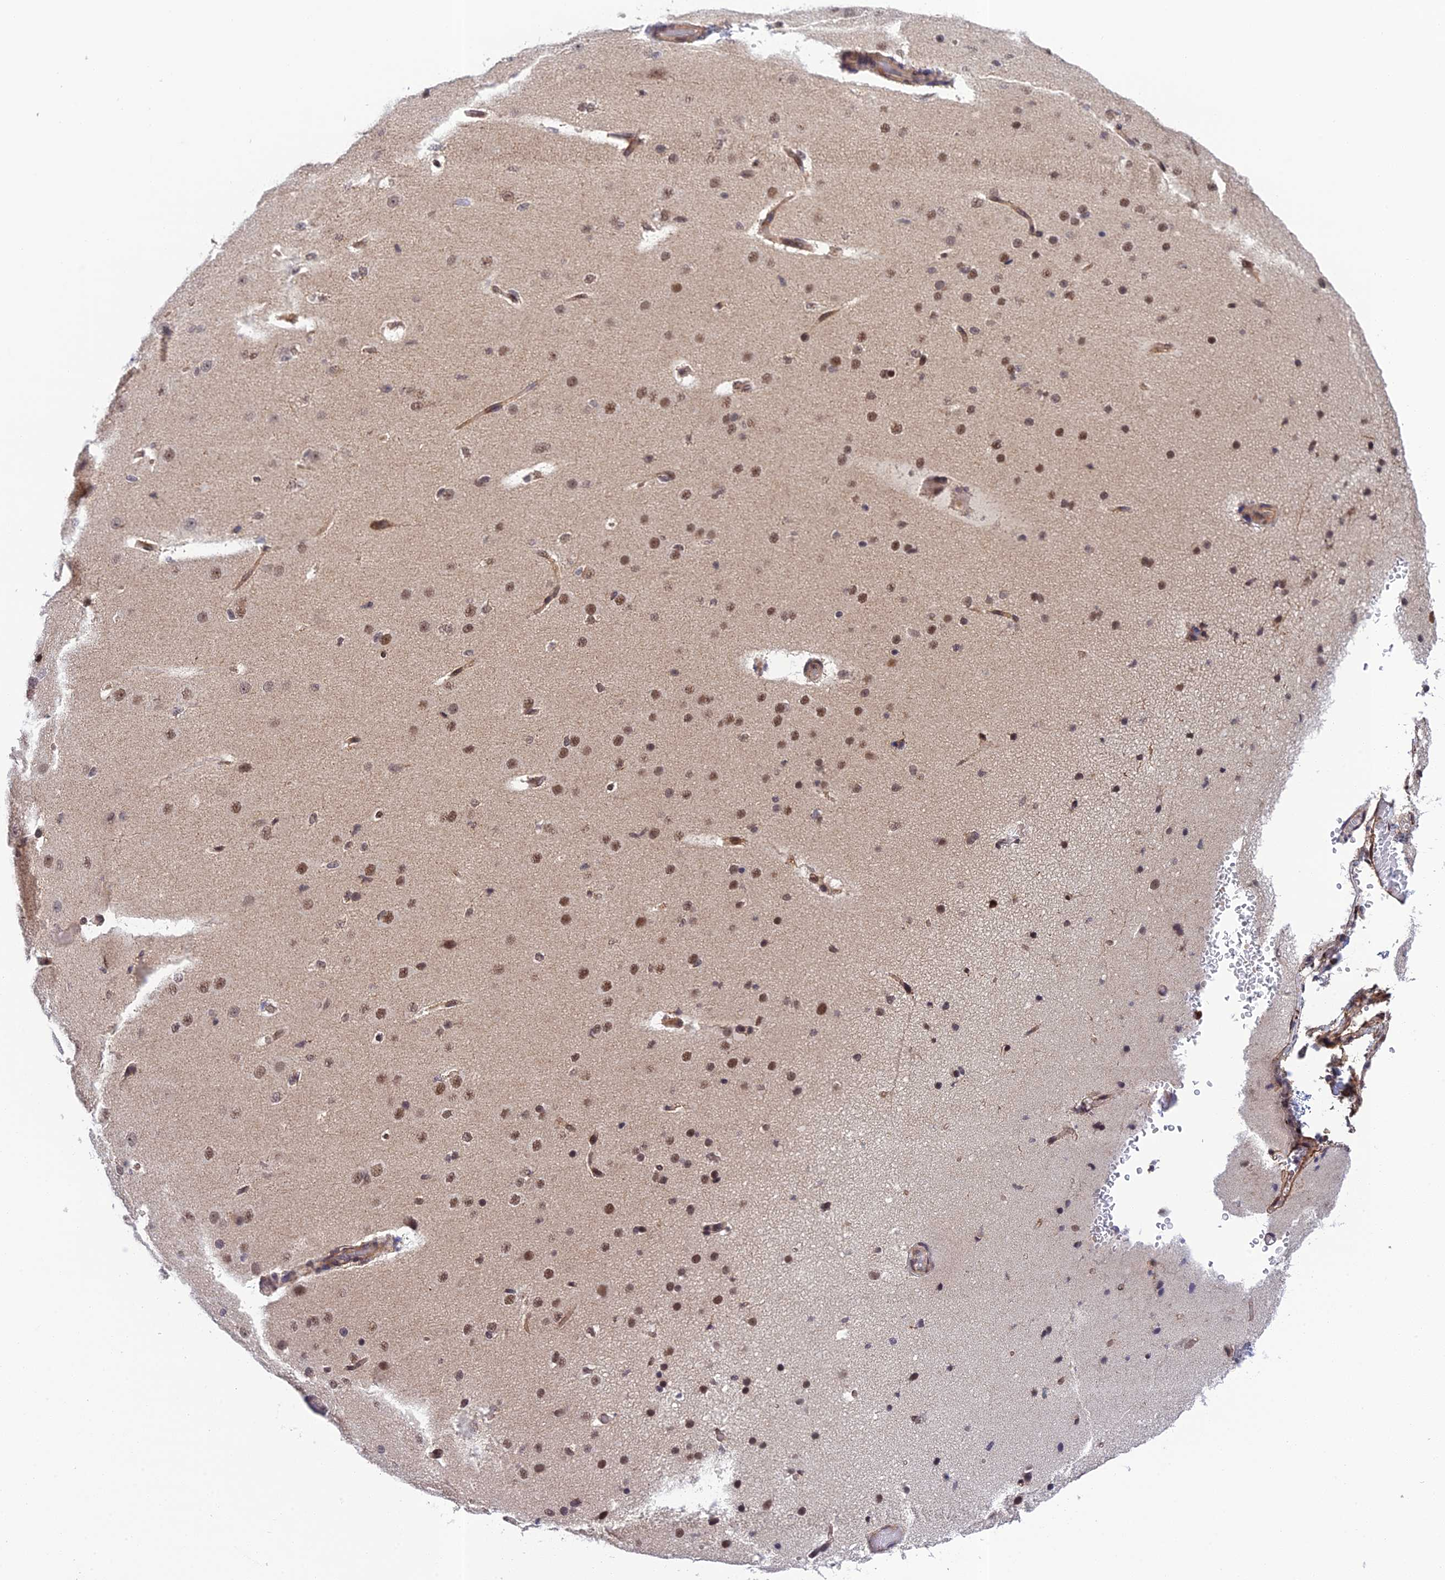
{"staining": {"intensity": "weak", "quantity": ">75%", "location": "cytoplasmic/membranous"}, "tissue": "cerebral cortex", "cell_type": "Endothelial cells", "image_type": "normal", "snomed": [{"axis": "morphology", "description": "Normal tissue, NOS"}, {"axis": "morphology", "description": "Developmental malformation"}, {"axis": "topography", "description": "Cerebral cortex"}], "caption": "A high-resolution histopathology image shows immunohistochemistry staining of normal cerebral cortex, which displays weak cytoplasmic/membranous positivity in about >75% of endothelial cells. (Brightfield microscopy of DAB IHC at high magnification).", "gene": "REXO1", "patient": {"sex": "female", "age": 30}}